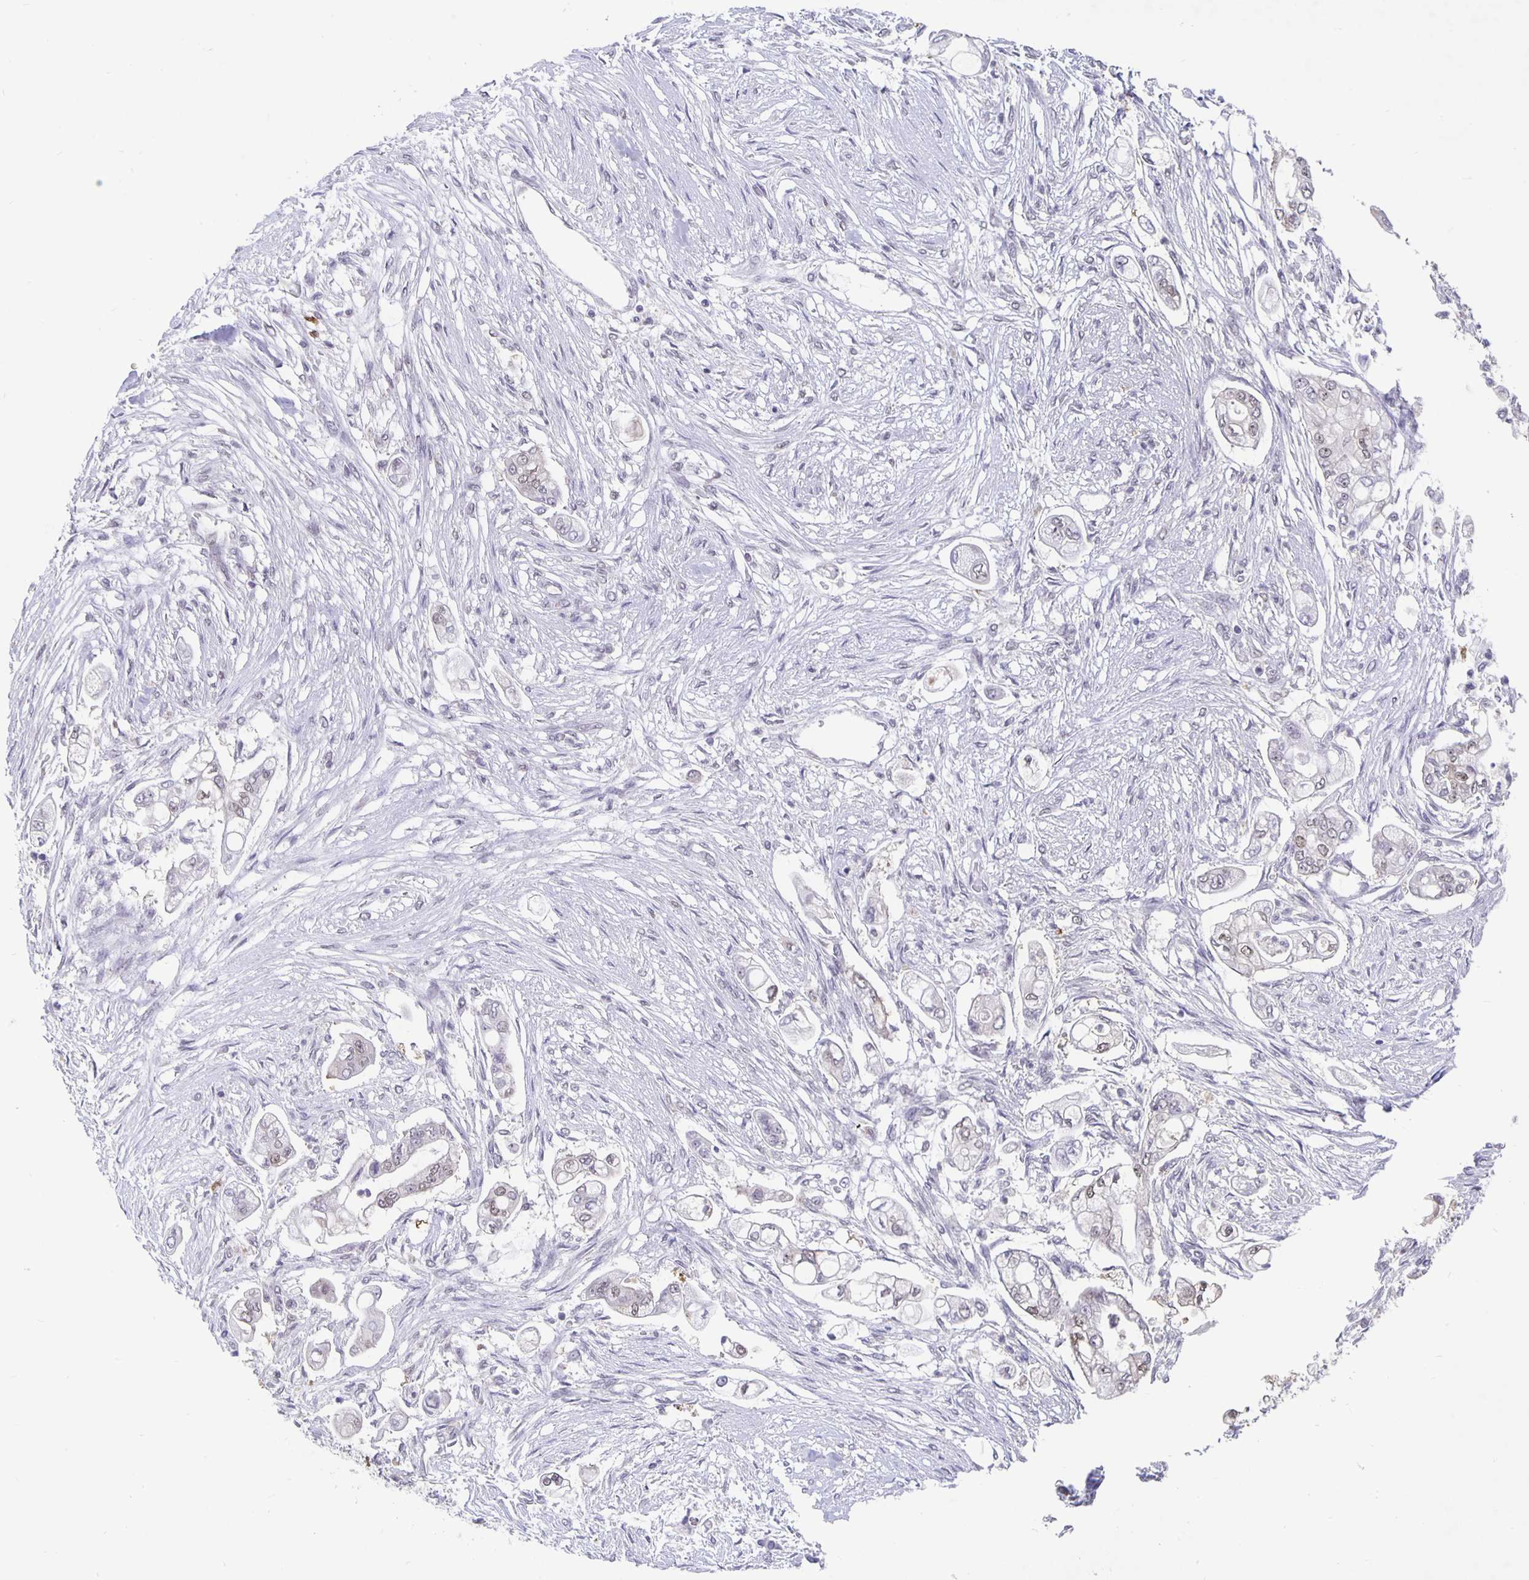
{"staining": {"intensity": "weak", "quantity": "25%-75%", "location": "nuclear"}, "tissue": "pancreatic cancer", "cell_type": "Tumor cells", "image_type": "cancer", "snomed": [{"axis": "morphology", "description": "Adenocarcinoma, NOS"}, {"axis": "topography", "description": "Pancreas"}], "caption": "This is a photomicrograph of IHC staining of pancreatic cancer (adenocarcinoma), which shows weak staining in the nuclear of tumor cells.", "gene": "ZNF691", "patient": {"sex": "female", "age": 69}}